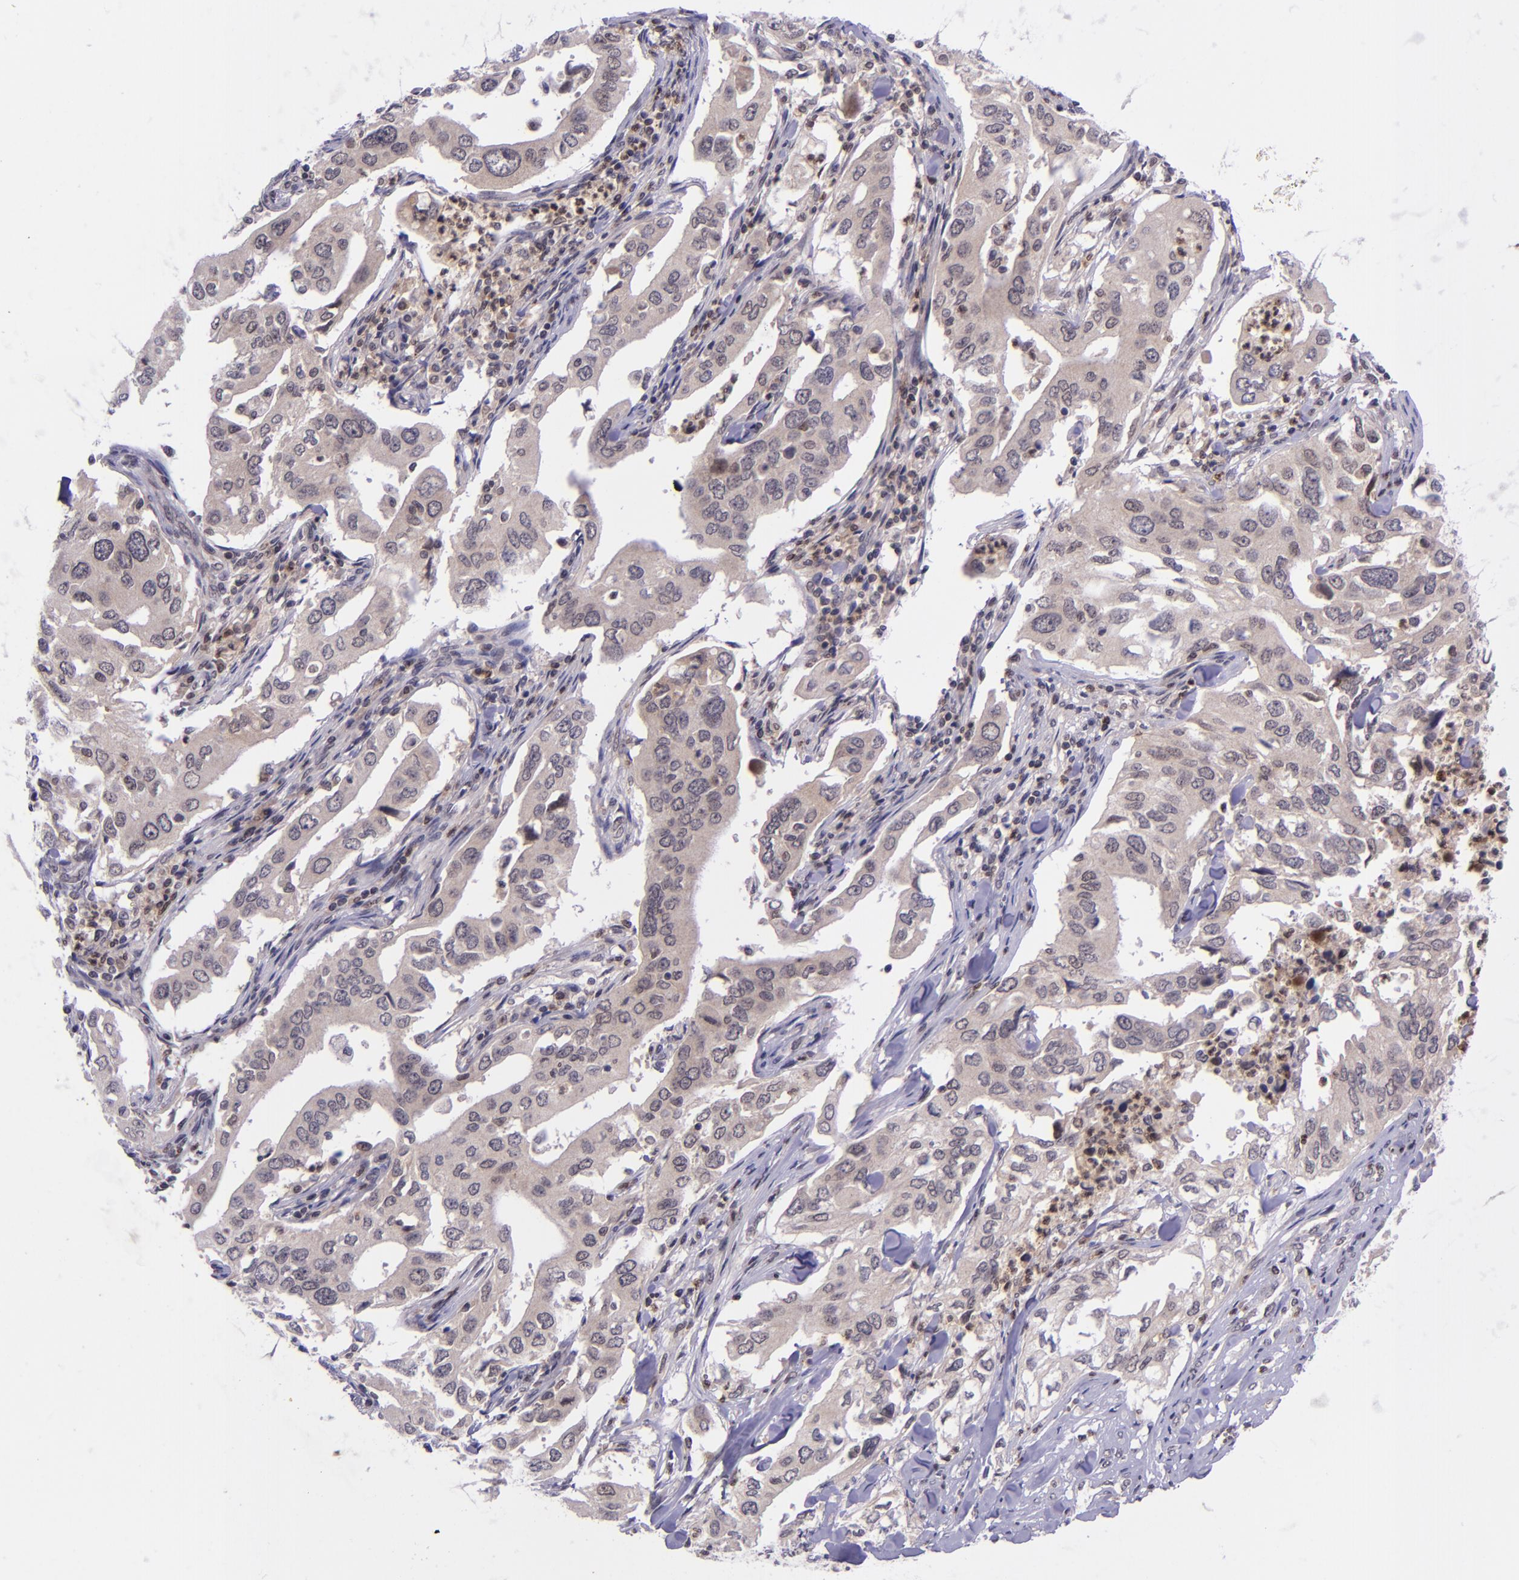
{"staining": {"intensity": "weak", "quantity": ">75%", "location": "cytoplasmic/membranous"}, "tissue": "lung cancer", "cell_type": "Tumor cells", "image_type": "cancer", "snomed": [{"axis": "morphology", "description": "Adenocarcinoma, NOS"}, {"axis": "topography", "description": "Lung"}], "caption": "About >75% of tumor cells in human lung cancer (adenocarcinoma) exhibit weak cytoplasmic/membranous protein positivity as visualized by brown immunohistochemical staining.", "gene": "SELL", "patient": {"sex": "male", "age": 48}}